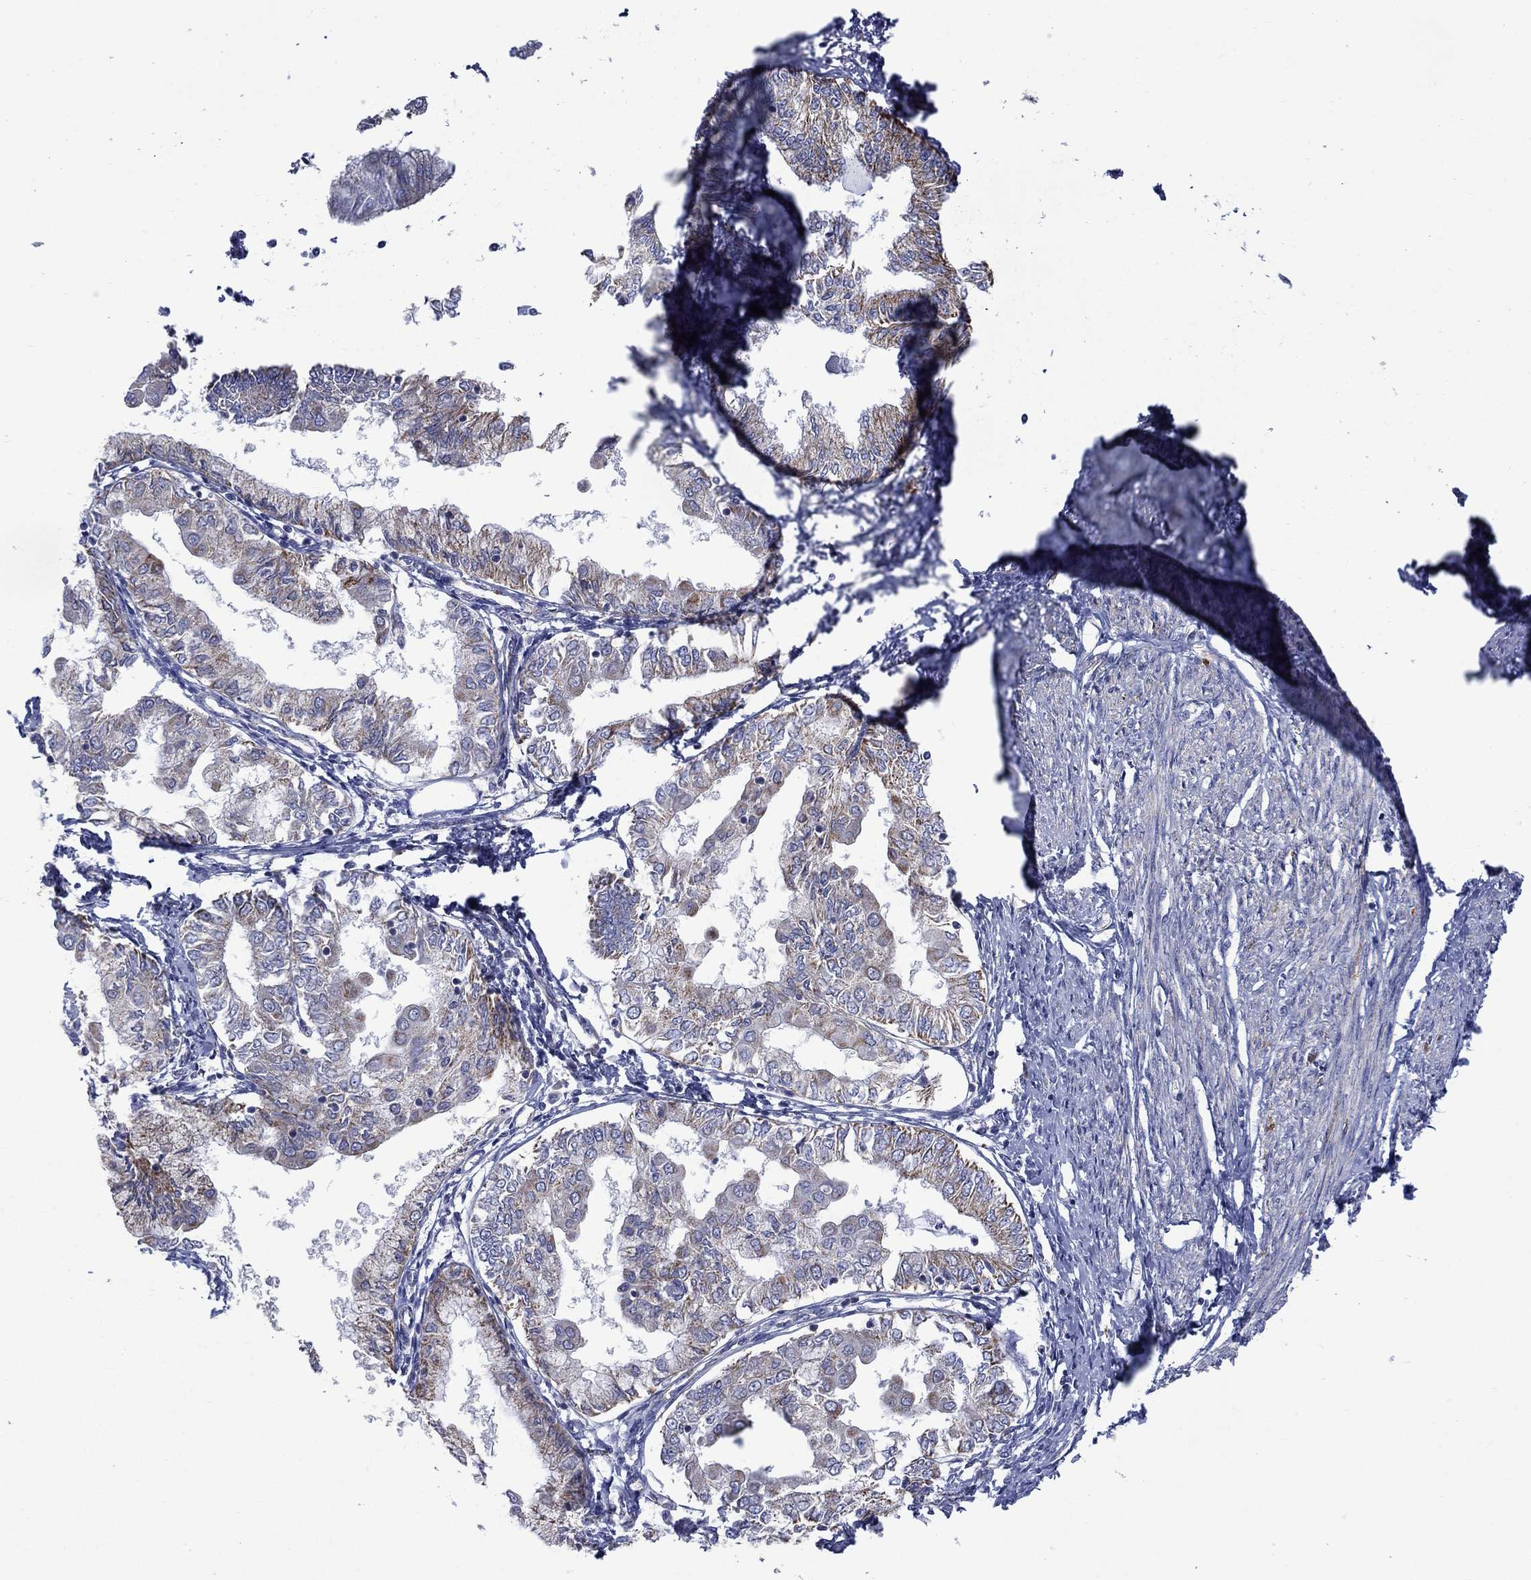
{"staining": {"intensity": "moderate", "quantity": "25%-75%", "location": "cytoplasmic/membranous"}, "tissue": "endometrial cancer", "cell_type": "Tumor cells", "image_type": "cancer", "snomed": [{"axis": "morphology", "description": "Adenocarcinoma, NOS"}, {"axis": "topography", "description": "Endometrium"}], "caption": "Endometrial adenocarcinoma was stained to show a protein in brown. There is medium levels of moderate cytoplasmic/membranous positivity in approximately 25%-75% of tumor cells. (brown staining indicates protein expression, while blue staining denotes nuclei).", "gene": "CISD1", "patient": {"sex": "female", "age": 68}}